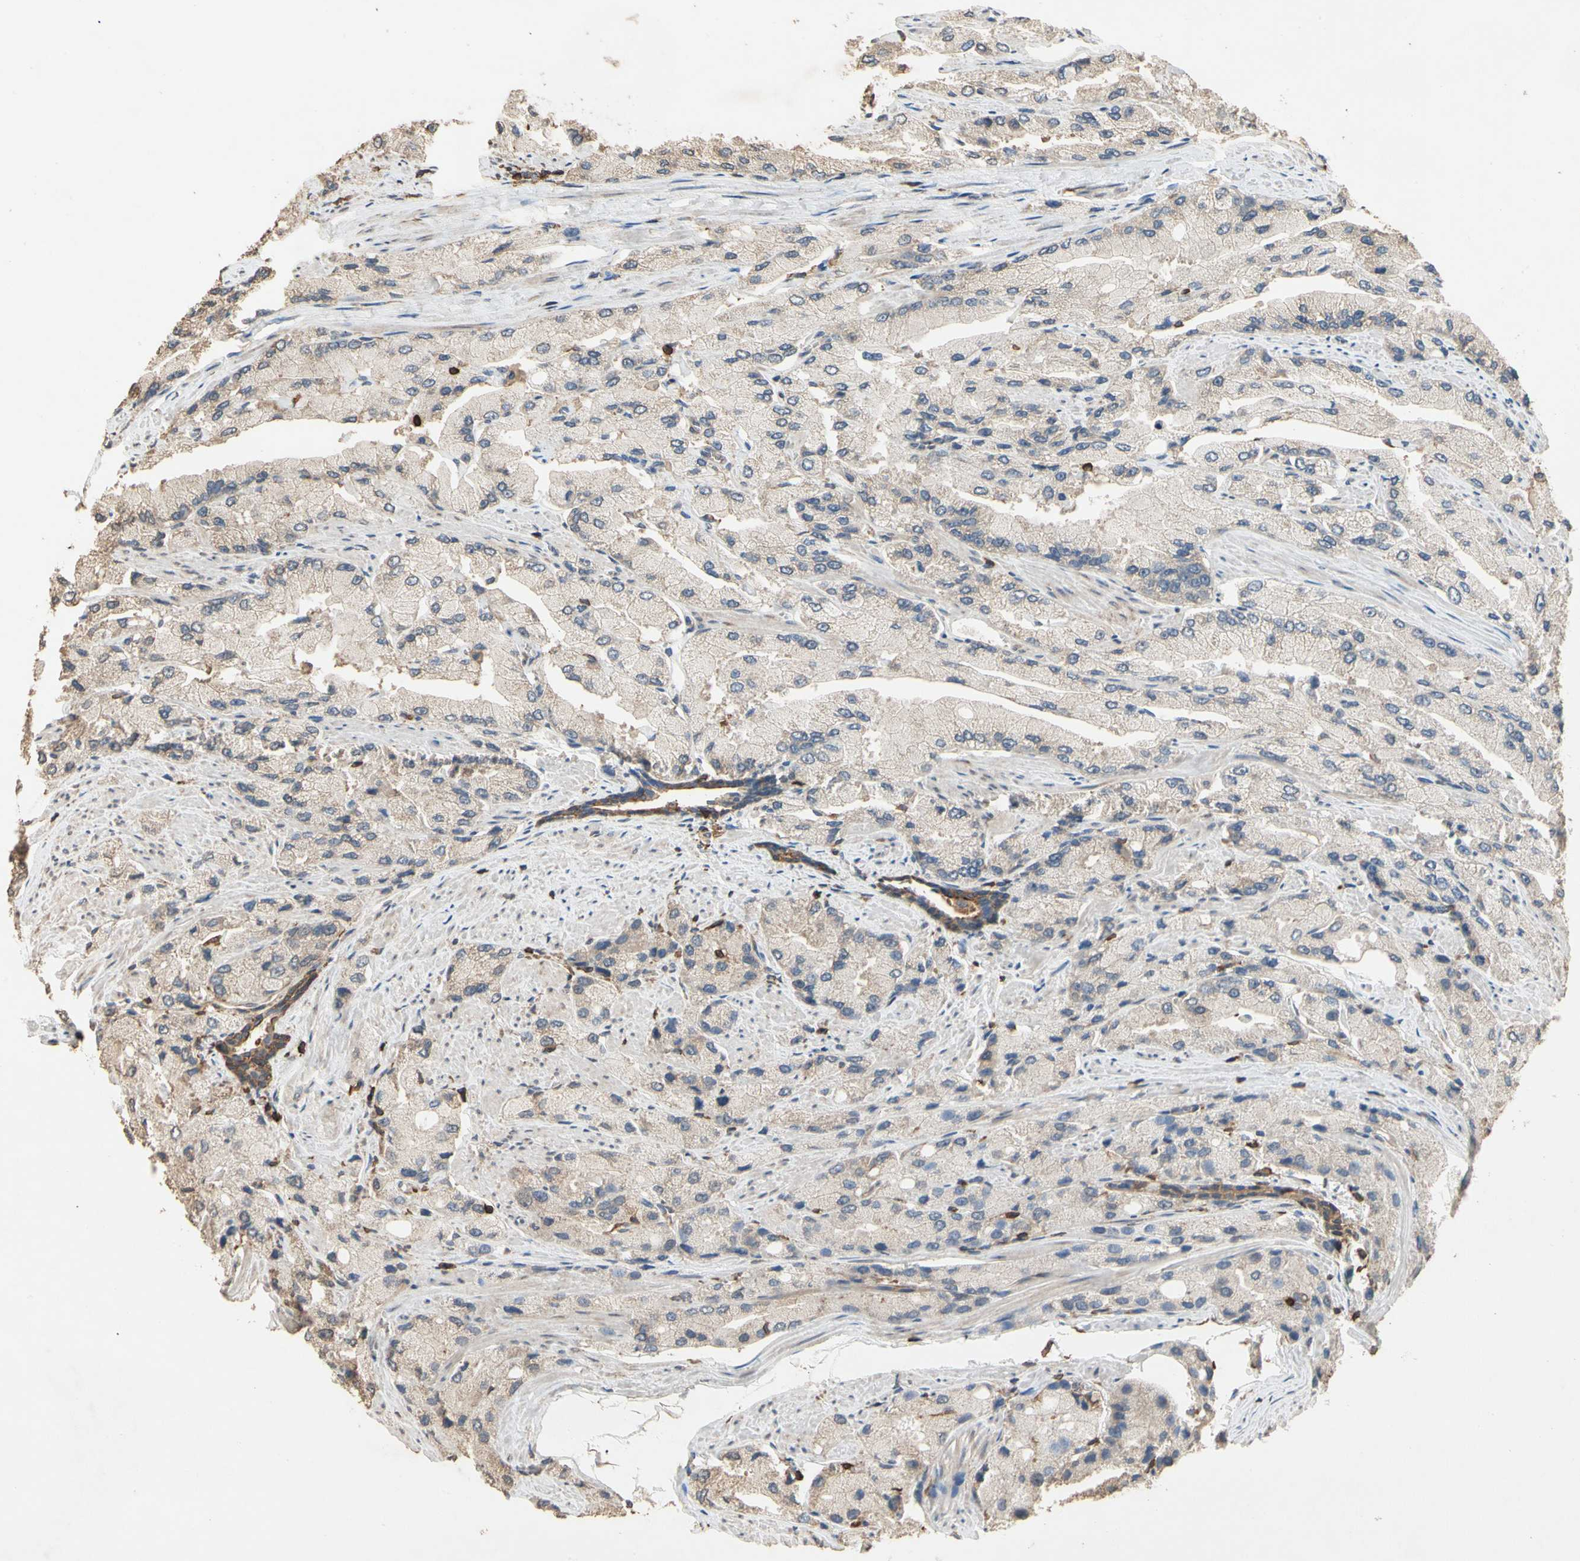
{"staining": {"intensity": "weak", "quantity": "<25%", "location": "cytoplasmic/membranous"}, "tissue": "prostate cancer", "cell_type": "Tumor cells", "image_type": "cancer", "snomed": [{"axis": "morphology", "description": "Adenocarcinoma, High grade"}, {"axis": "topography", "description": "Prostate"}], "caption": "IHC histopathology image of neoplastic tissue: human high-grade adenocarcinoma (prostate) stained with DAB displays no significant protein positivity in tumor cells.", "gene": "MAP3K10", "patient": {"sex": "male", "age": 58}}